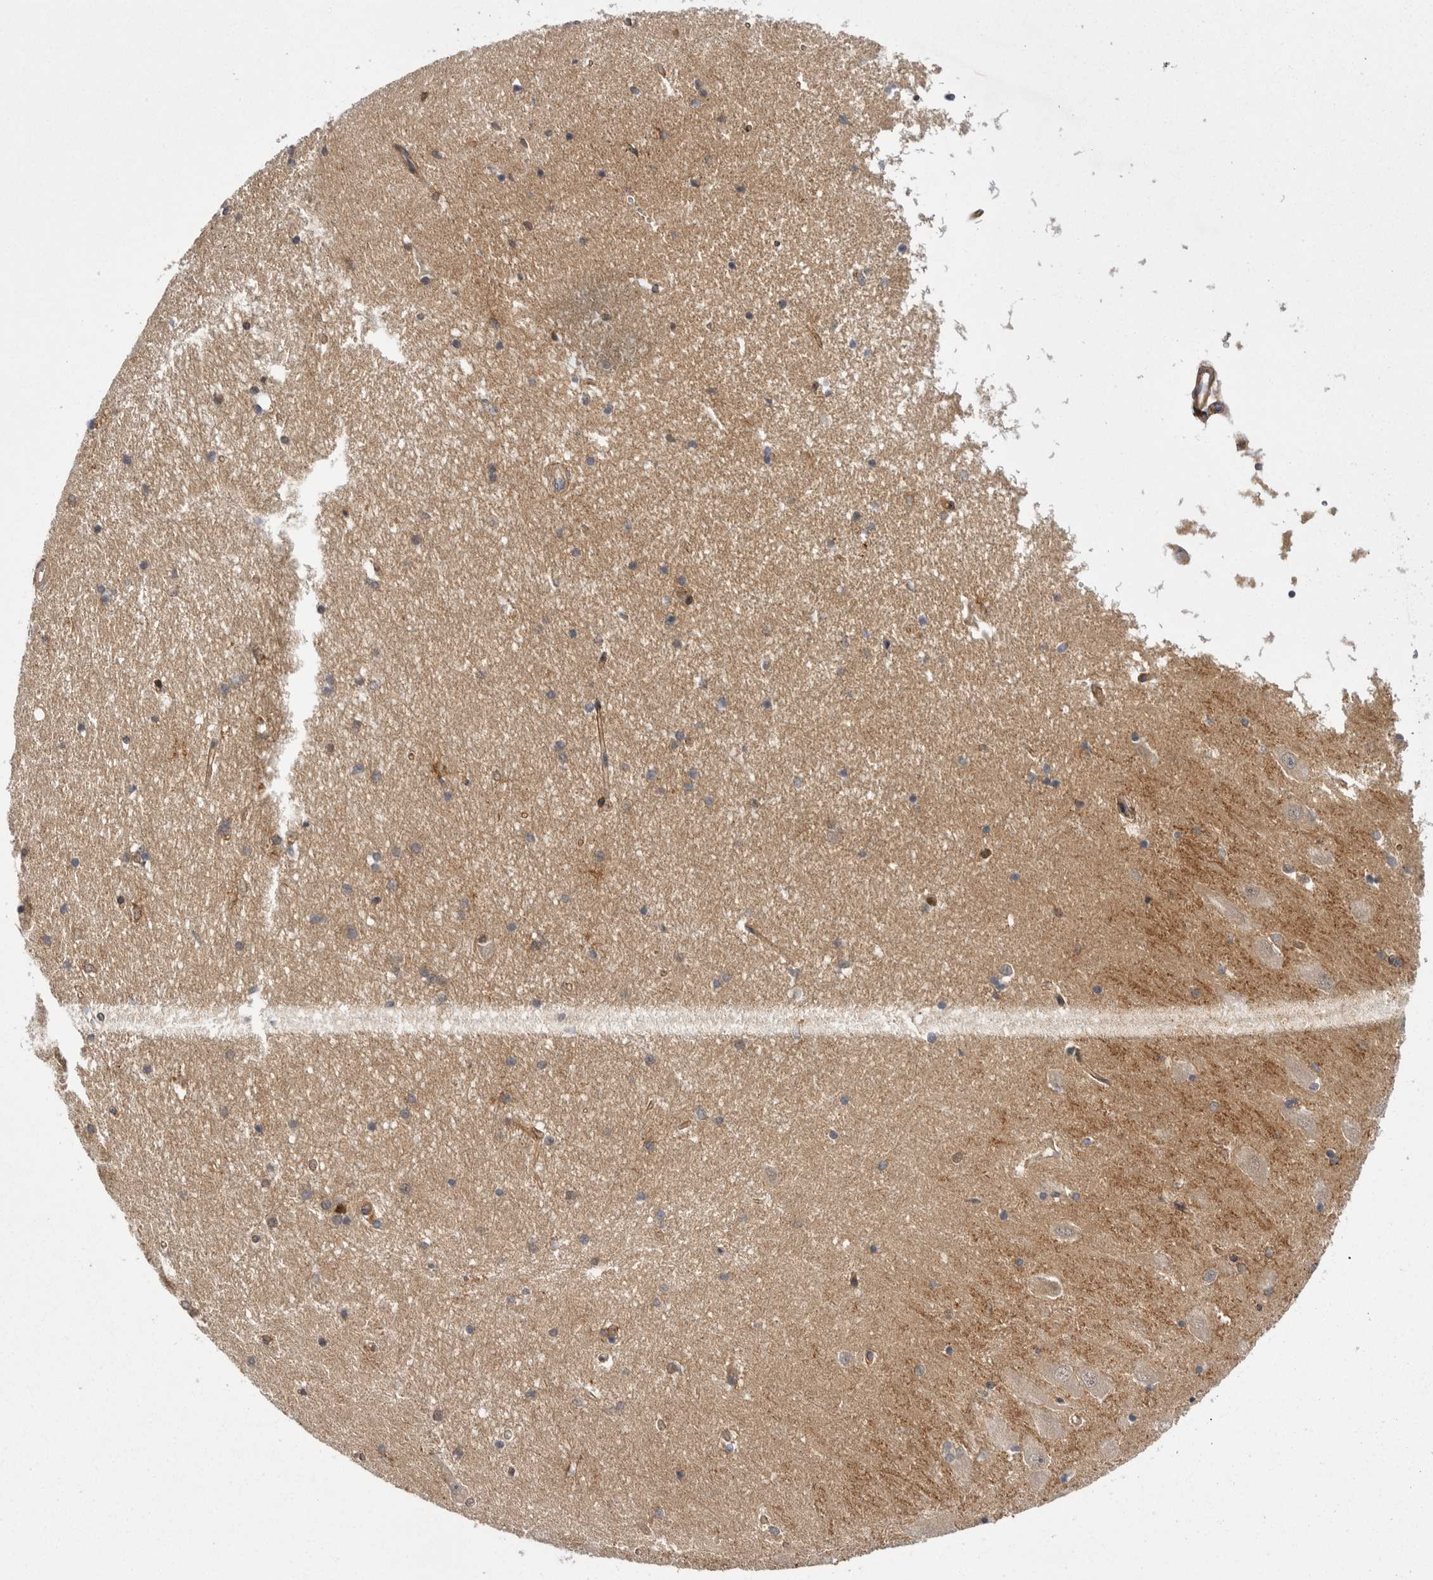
{"staining": {"intensity": "moderate", "quantity": "<25%", "location": "cytoplasmic/membranous,nuclear"}, "tissue": "hippocampus", "cell_type": "Glial cells", "image_type": "normal", "snomed": [{"axis": "morphology", "description": "Normal tissue, NOS"}, {"axis": "topography", "description": "Hippocampus"}], "caption": "High-magnification brightfield microscopy of benign hippocampus stained with DAB (brown) and counterstained with hematoxylin (blue). glial cells exhibit moderate cytoplasmic/membranous,nuclear positivity is appreciated in approximately<25% of cells.", "gene": "OSBPL9", "patient": {"sex": "male", "age": 45}}